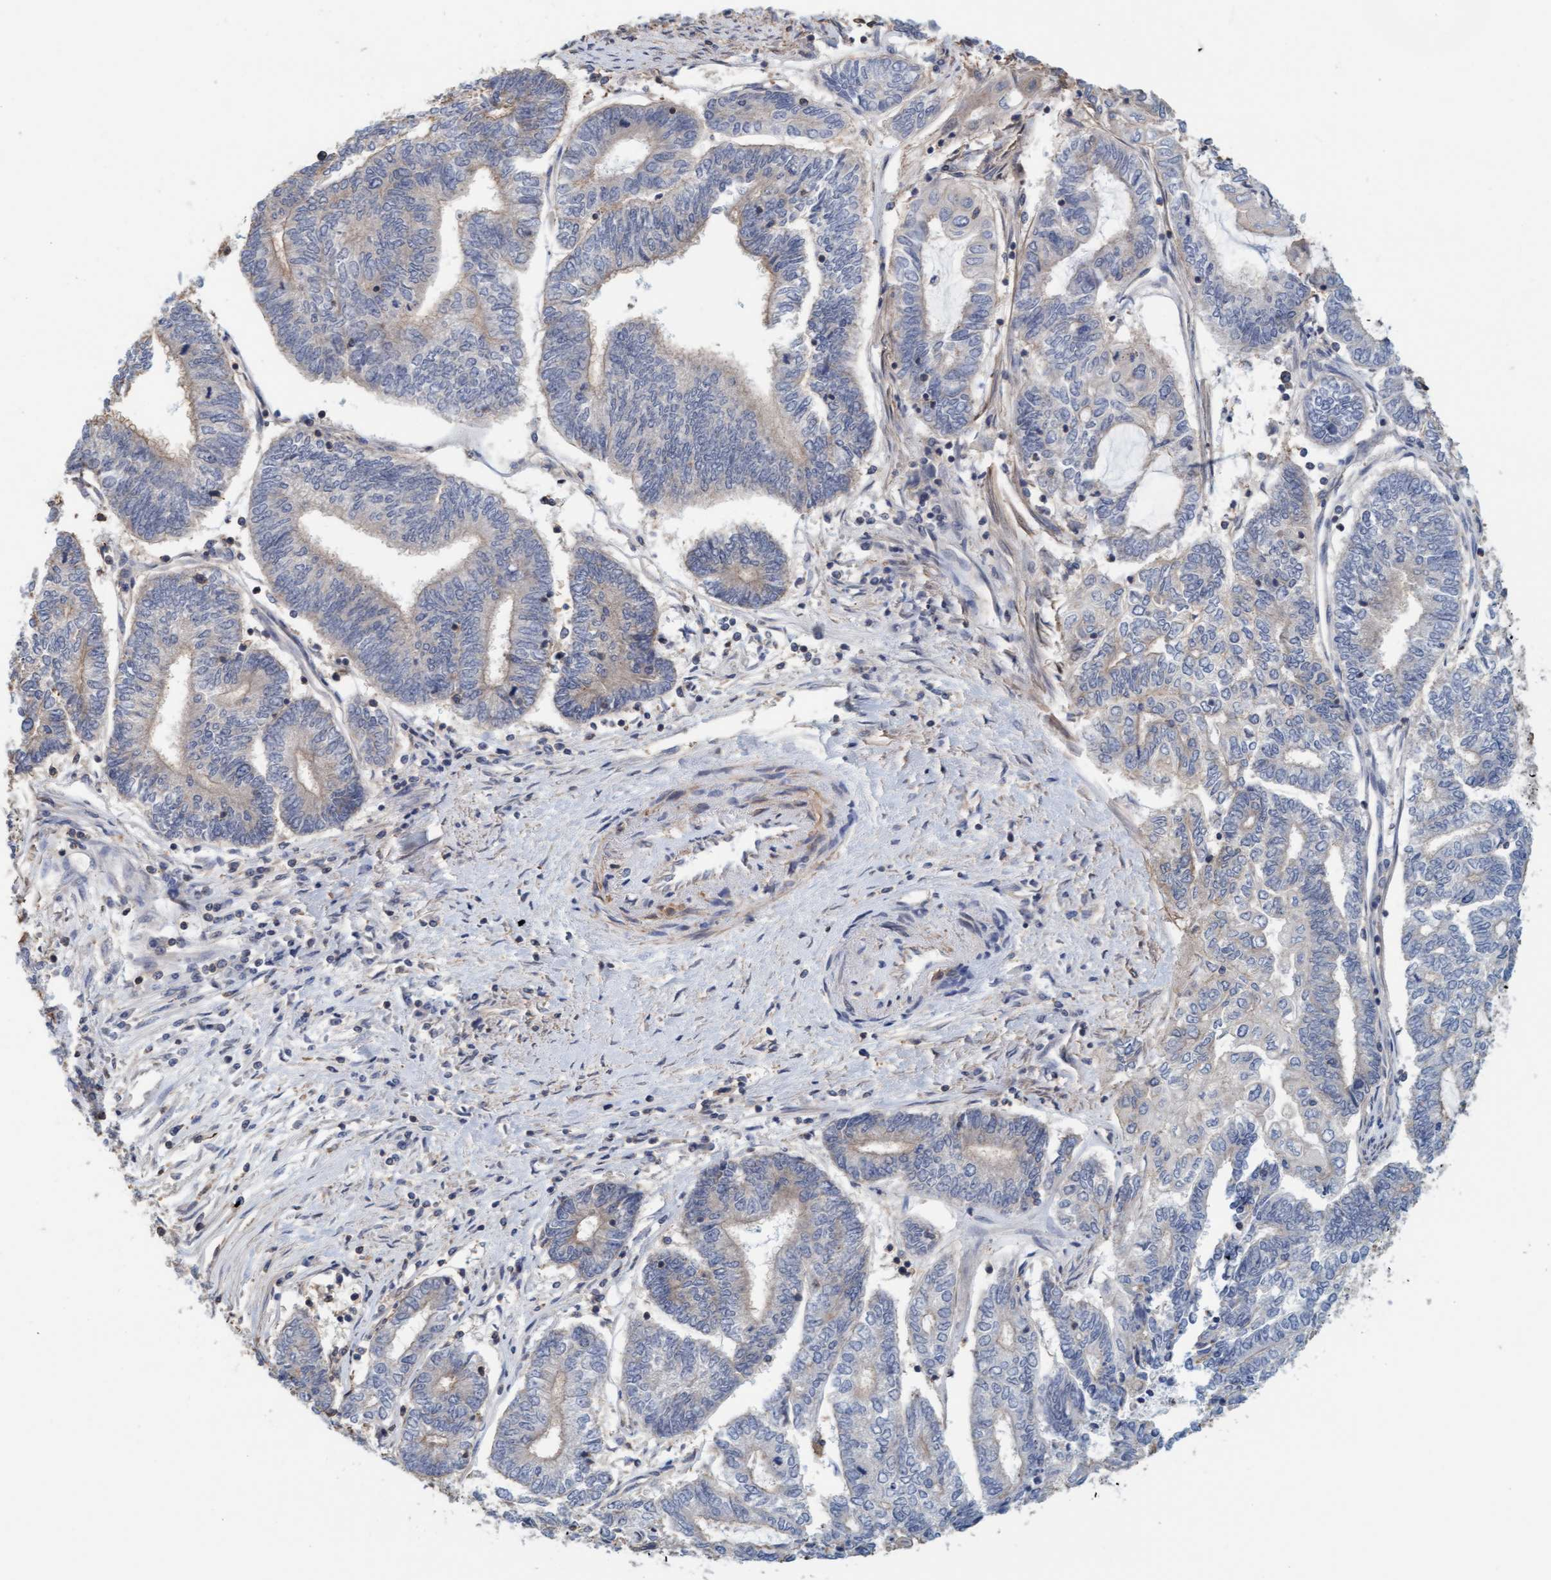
{"staining": {"intensity": "negative", "quantity": "none", "location": "none"}, "tissue": "endometrial cancer", "cell_type": "Tumor cells", "image_type": "cancer", "snomed": [{"axis": "morphology", "description": "Adenocarcinoma, NOS"}, {"axis": "topography", "description": "Uterus"}, {"axis": "topography", "description": "Endometrium"}], "caption": "Tumor cells are negative for protein expression in human endometrial cancer (adenocarcinoma).", "gene": "FXR2", "patient": {"sex": "female", "age": 70}}